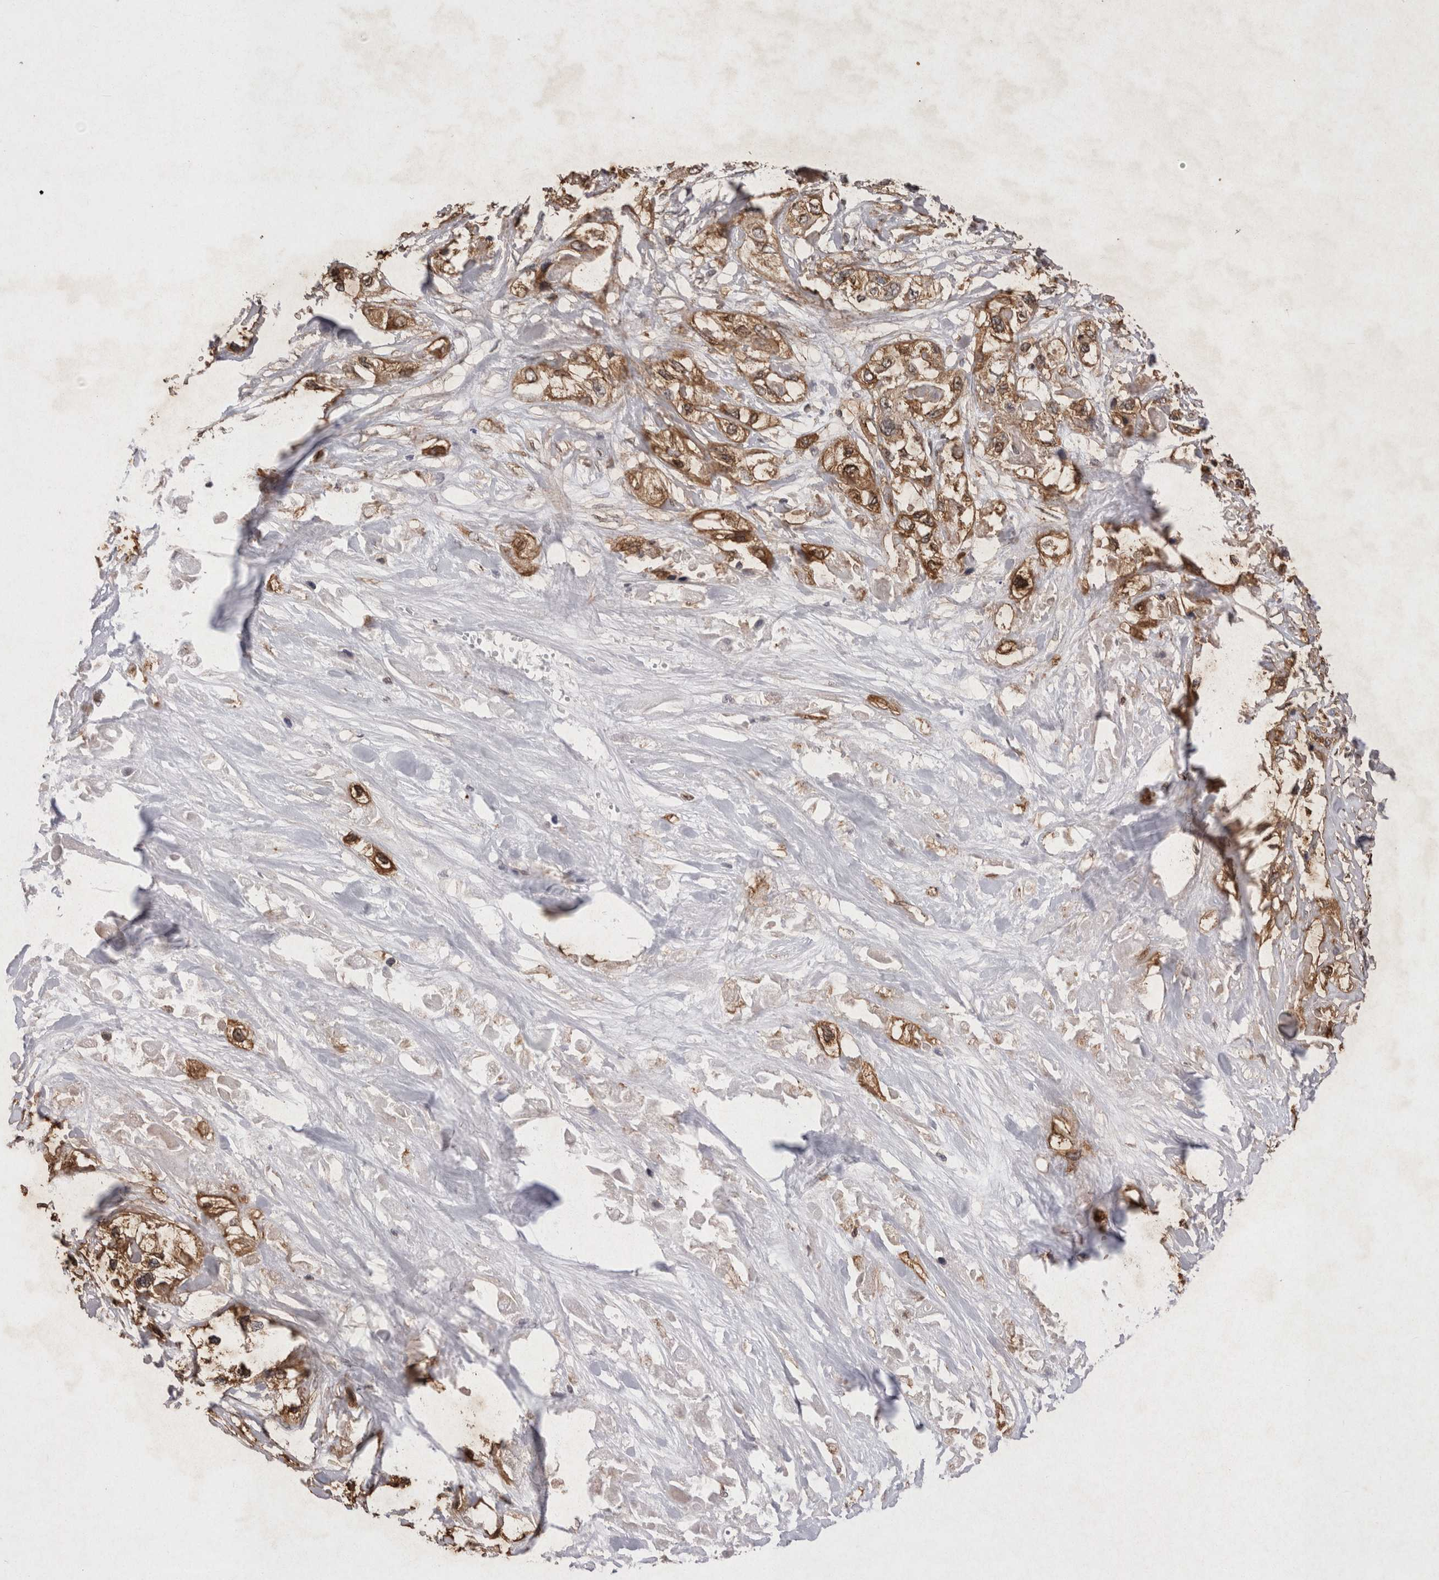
{"staining": {"intensity": "moderate", "quantity": ">75%", "location": "cytoplasmic/membranous"}, "tissue": "pancreatic cancer", "cell_type": "Tumor cells", "image_type": "cancer", "snomed": [{"axis": "morphology", "description": "Adenocarcinoma, NOS"}, {"axis": "topography", "description": "Pancreas"}], "caption": "This is a histology image of immunohistochemistry (IHC) staining of pancreatic adenocarcinoma, which shows moderate positivity in the cytoplasmic/membranous of tumor cells.", "gene": "STK11", "patient": {"sex": "female", "age": 70}}